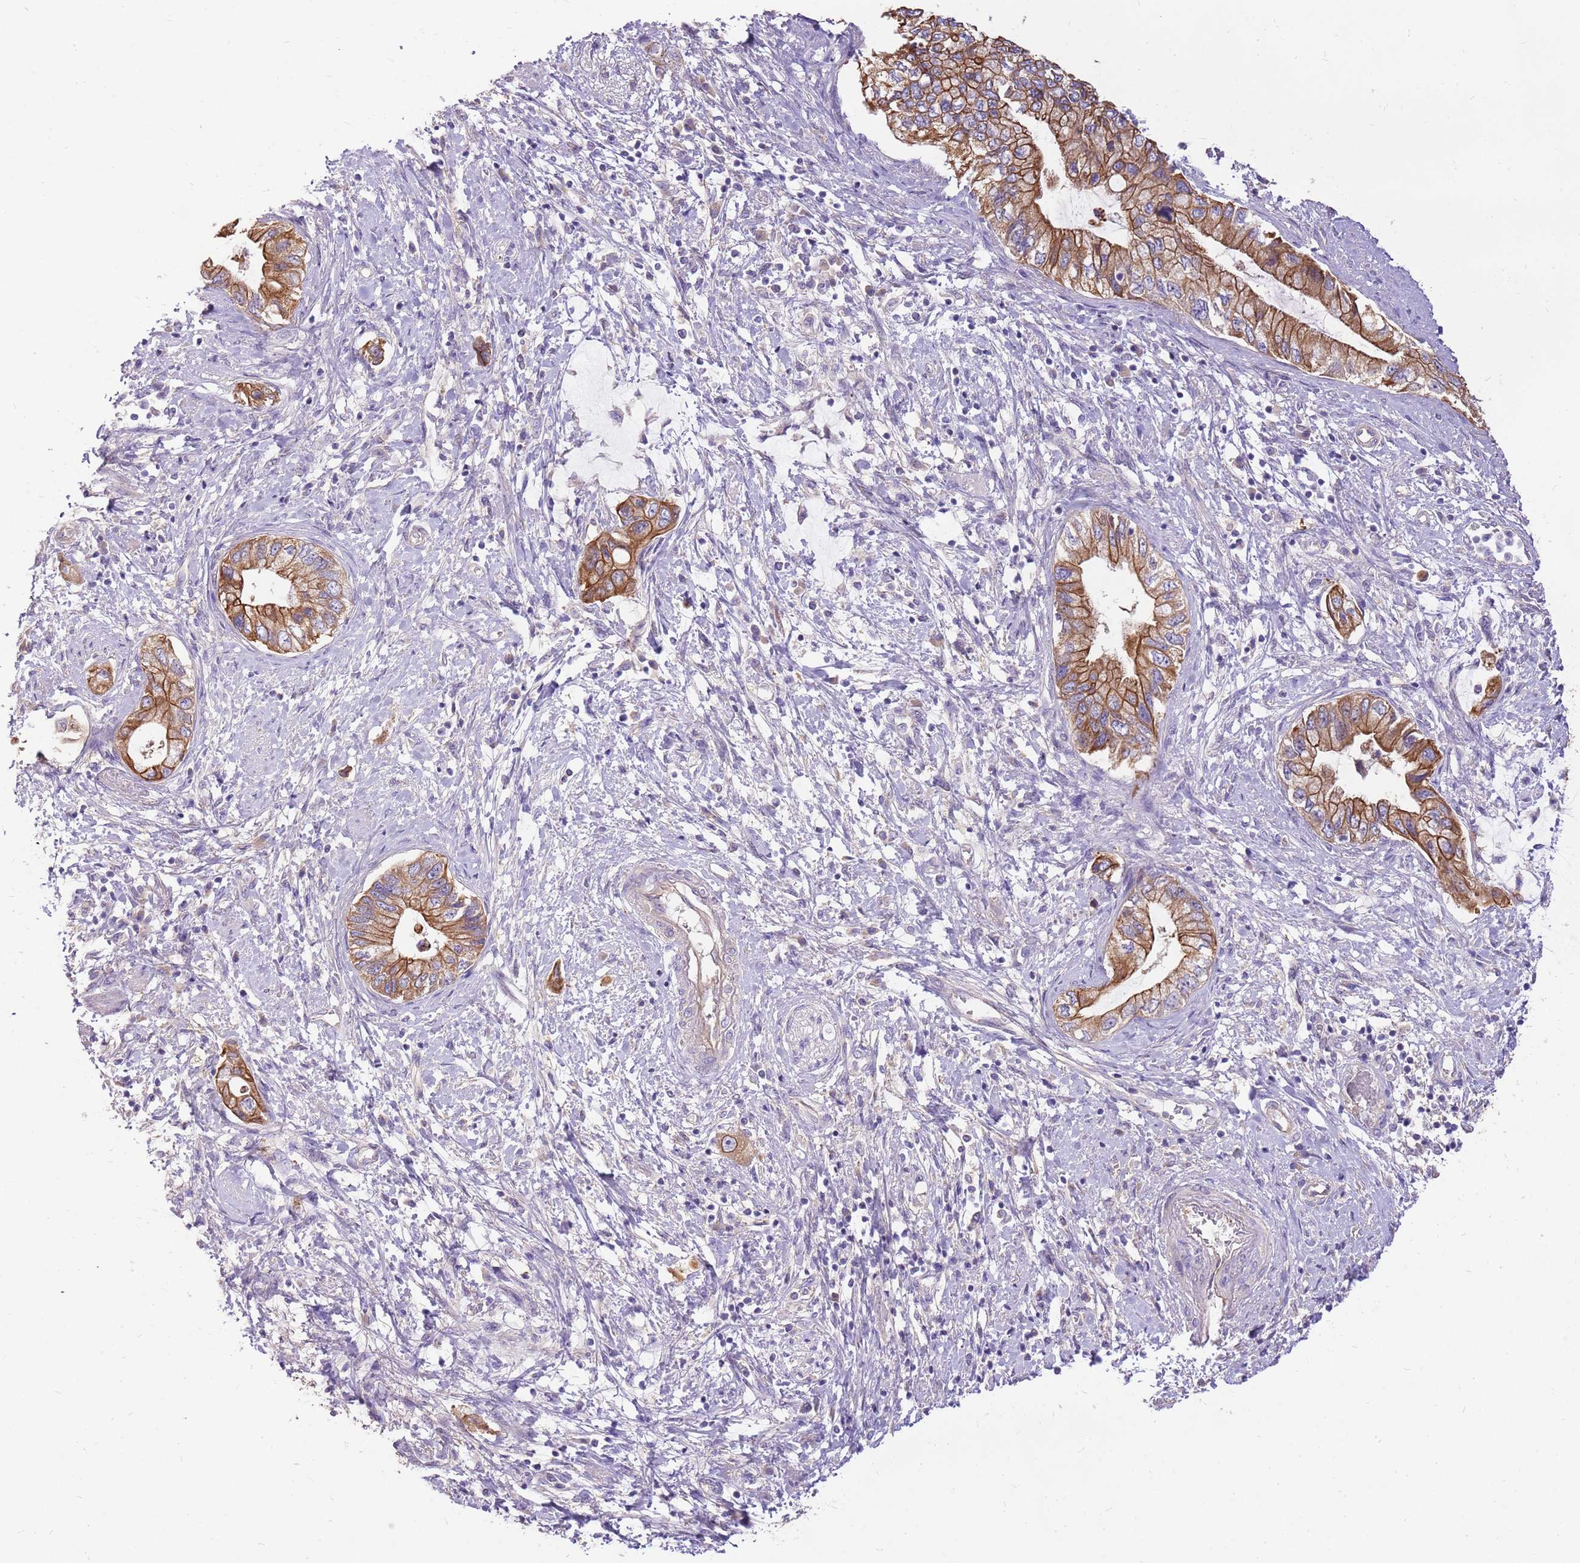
{"staining": {"intensity": "moderate", "quantity": ">75%", "location": "cytoplasmic/membranous"}, "tissue": "pancreatic cancer", "cell_type": "Tumor cells", "image_type": "cancer", "snomed": [{"axis": "morphology", "description": "Adenocarcinoma, NOS"}, {"axis": "topography", "description": "Pancreas"}], "caption": "Protein expression analysis of human pancreatic cancer (adenocarcinoma) reveals moderate cytoplasmic/membranous positivity in approximately >75% of tumor cells.", "gene": "WASHC4", "patient": {"sex": "female", "age": 73}}